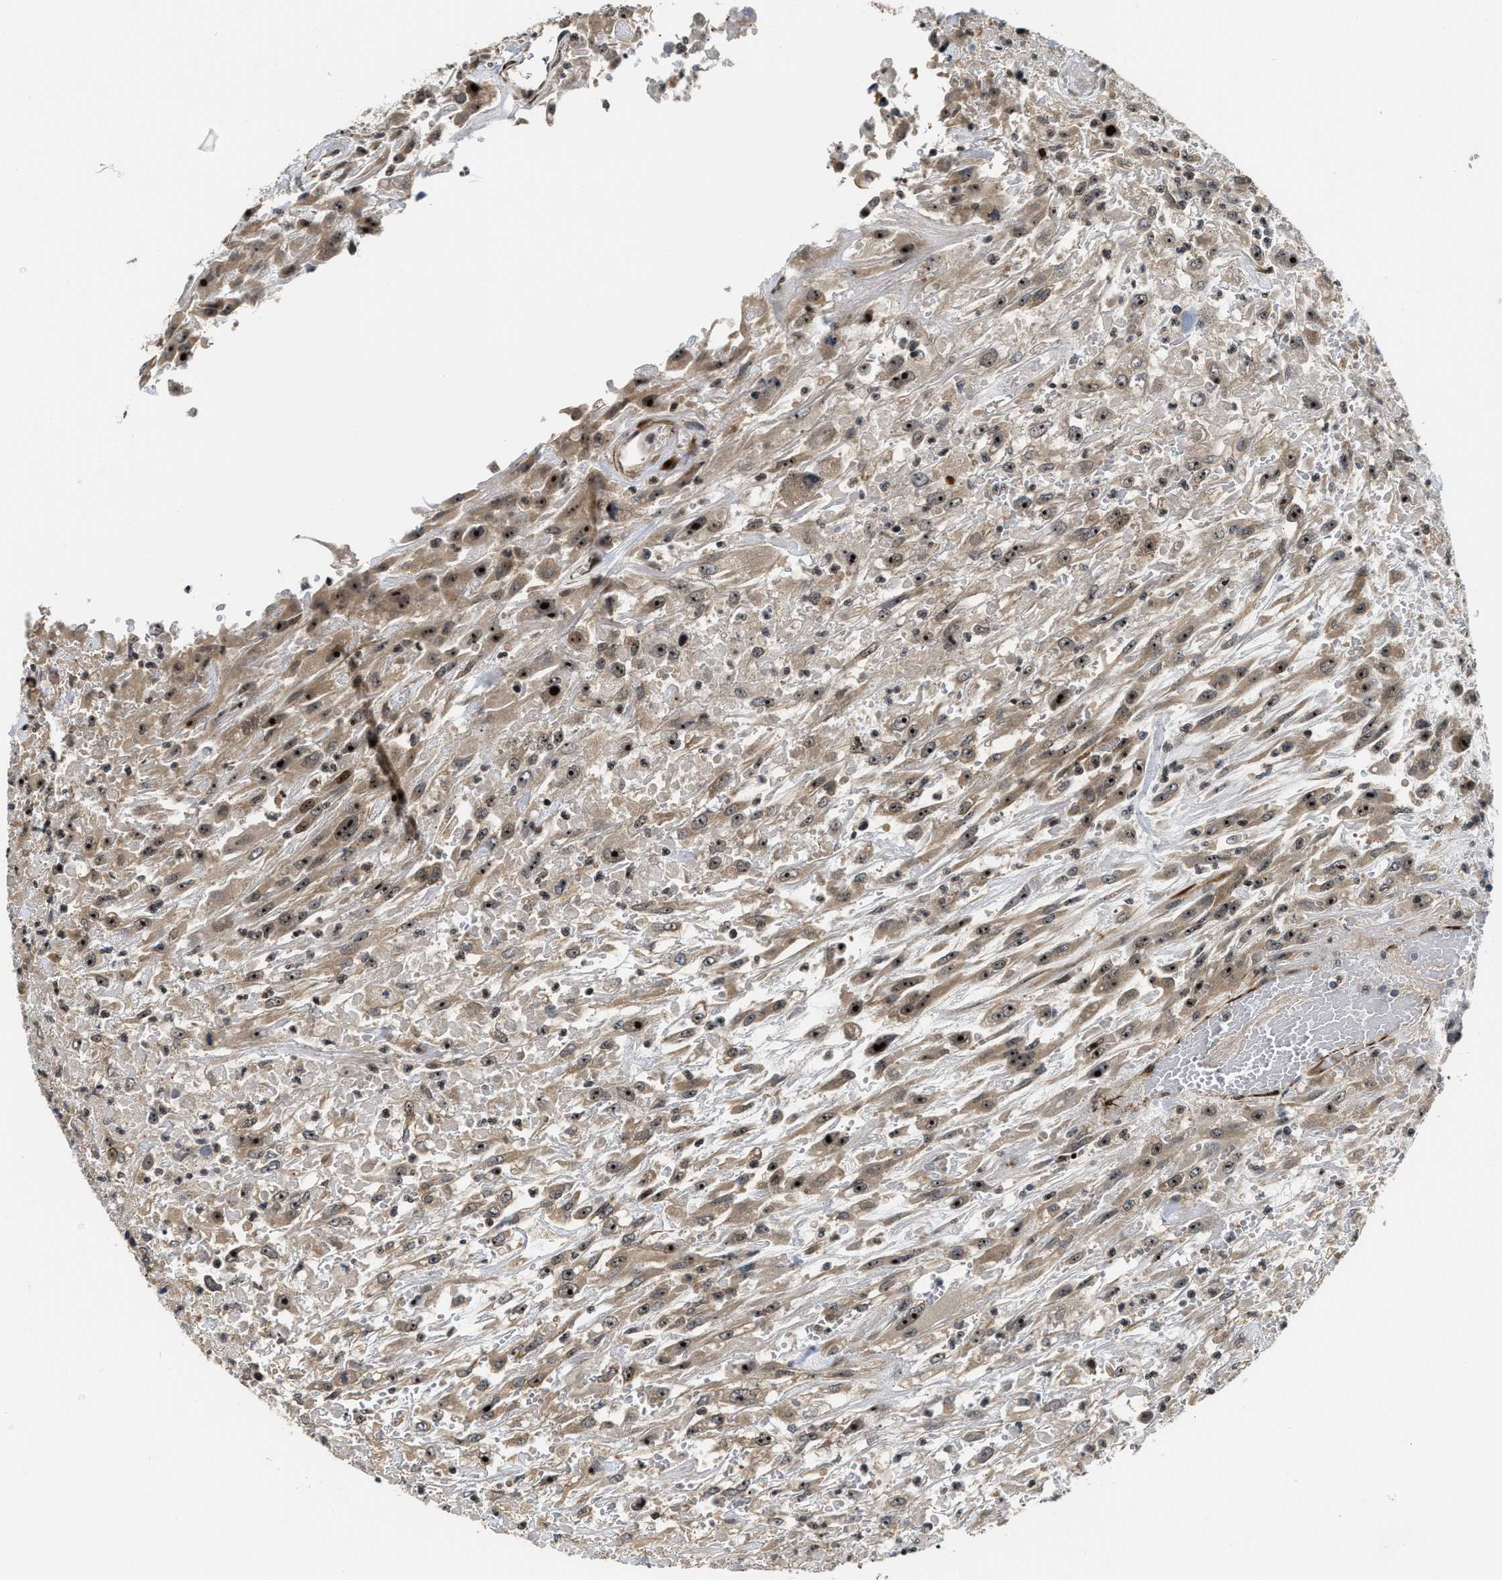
{"staining": {"intensity": "moderate", "quantity": ">75%", "location": "cytoplasmic/membranous,nuclear"}, "tissue": "urothelial cancer", "cell_type": "Tumor cells", "image_type": "cancer", "snomed": [{"axis": "morphology", "description": "Urothelial carcinoma, High grade"}, {"axis": "topography", "description": "Urinary bladder"}], "caption": "An image showing moderate cytoplasmic/membranous and nuclear positivity in approximately >75% of tumor cells in urothelial cancer, as visualized by brown immunohistochemical staining.", "gene": "ALDH3A2", "patient": {"sex": "male", "age": 46}}